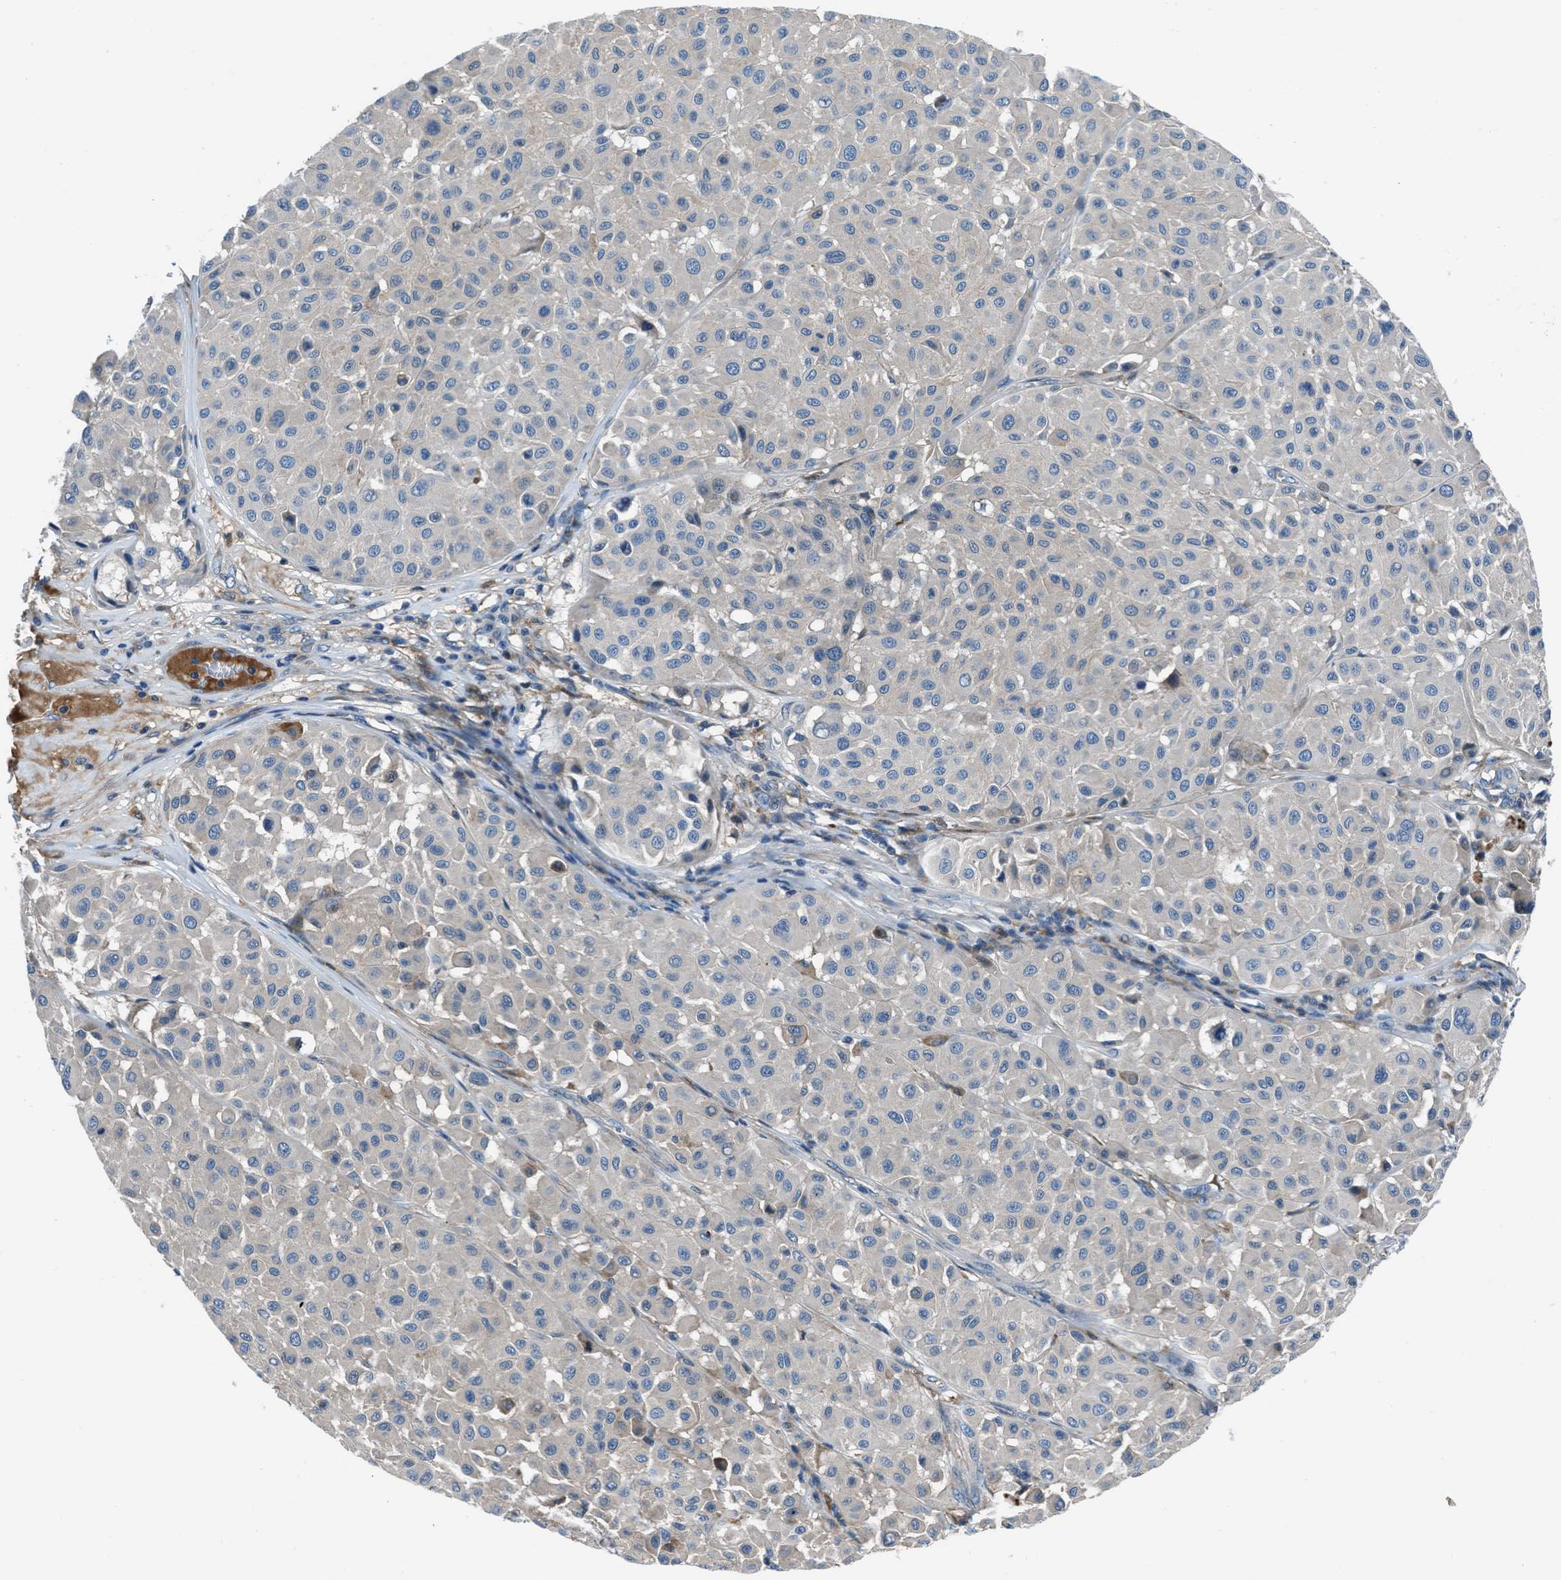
{"staining": {"intensity": "negative", "quantity": "none", "location": "none"}, "tissue": "melanoma", "cell_type": "Tumor cells", "image_type": "cancer", "snomed": [{"axis": "morphology", "description": "Malignant melanoma, Metastatic site"}, {"axis": "topography", "description": "Soft tissue"}], "caption": "IHC photomicrograph of human malignant melanoma (metastatic site) stained for a protein (brown), which reveals no positivity in tumor cells.", "gene": "SLC38A6", "patient": {"sex": "male", "age": 41}}